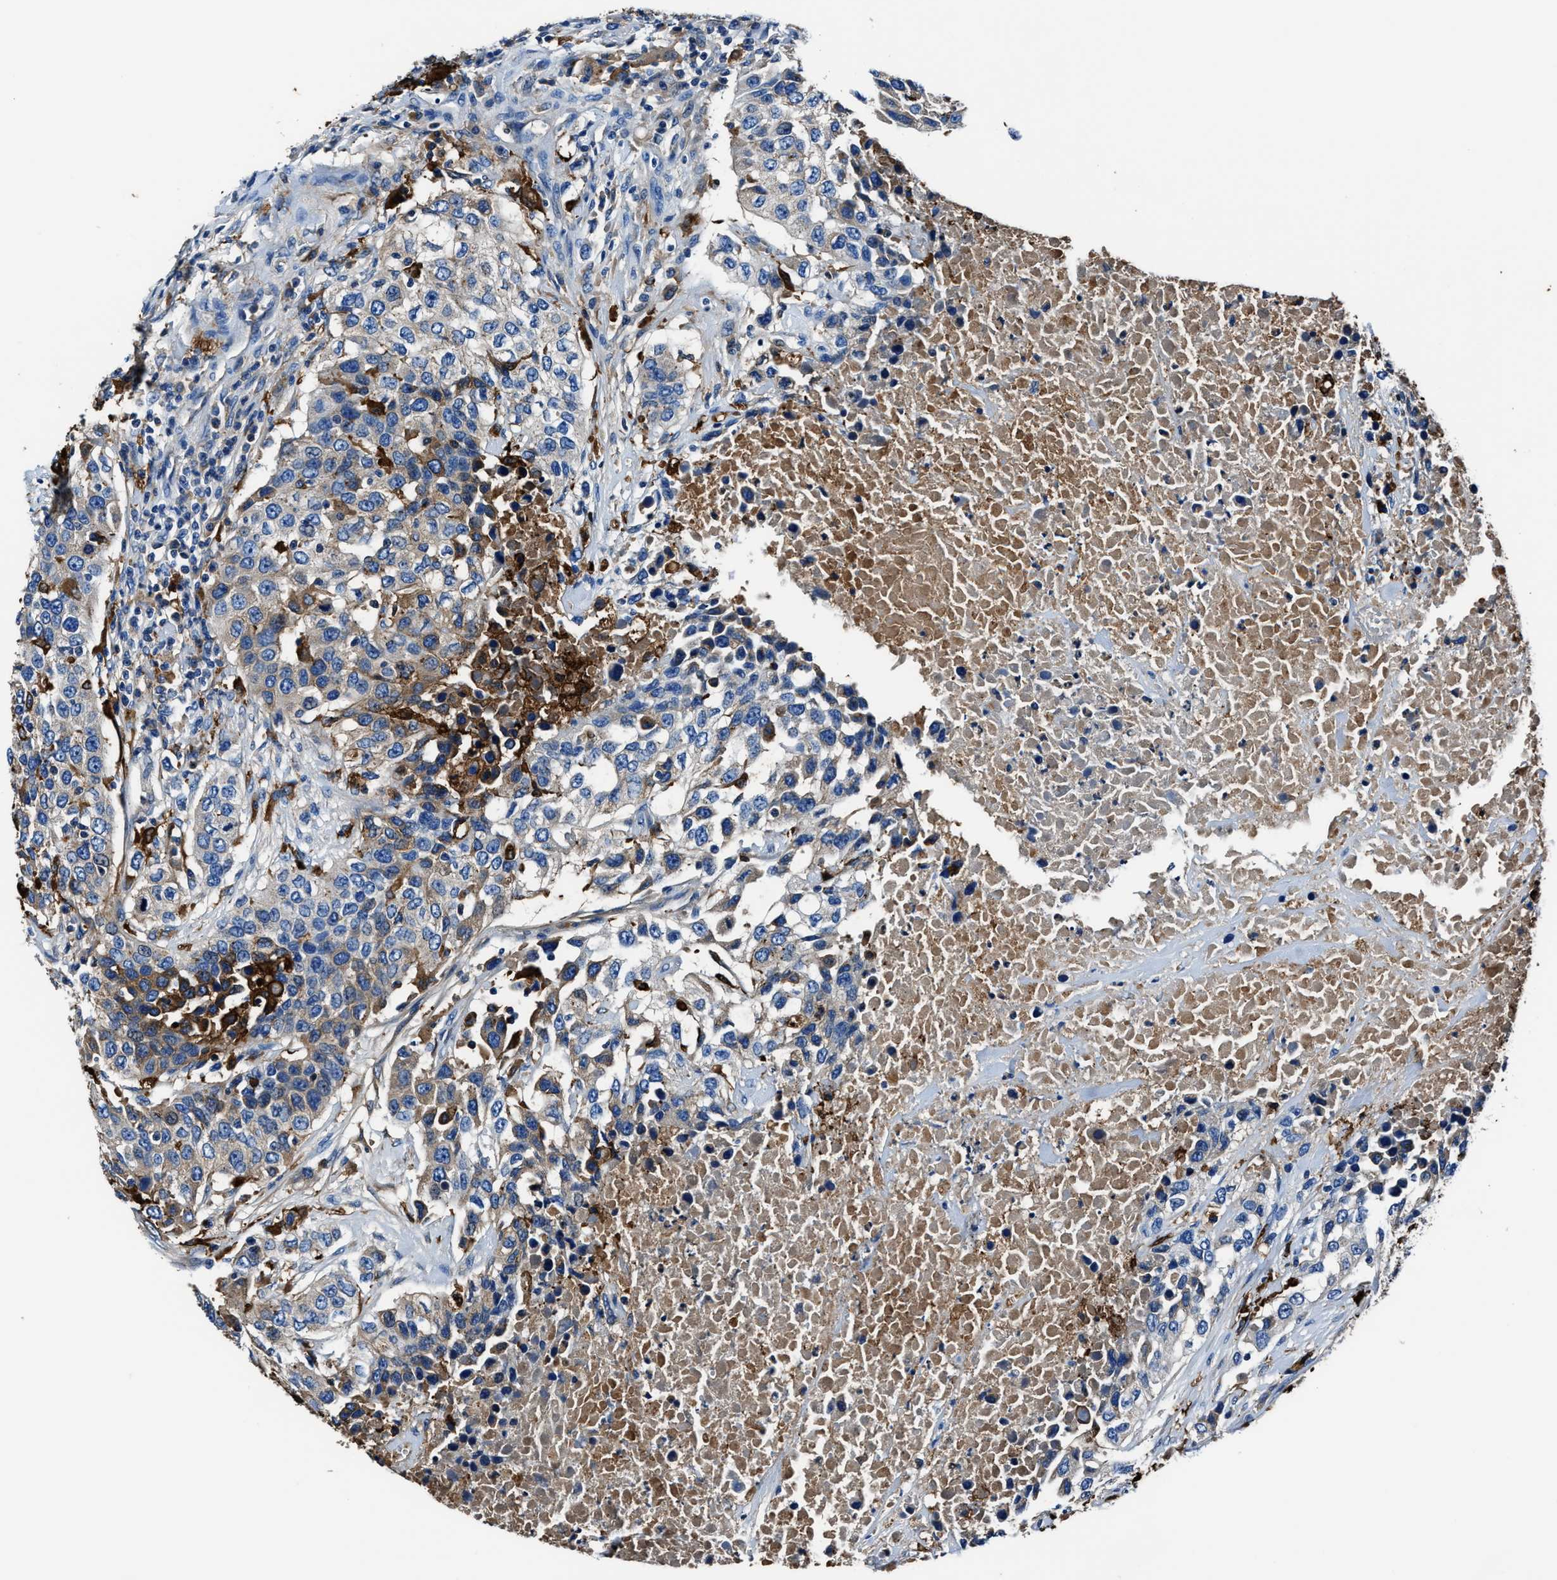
{"staining": {"intensity": "weak", "quantity": "25%-75%", "location": "cytoplasmic/membranous"}, "tissue": "urothelial cancer", "cell_type": "Tumor cells", "image_type": "cancer", "snomed": [{"axis": "morphology", "description": "Urothelial carcinoma, High grade"}, {"axis": "topography", "description": "Urinary bladder"}], "caption": "Protein expression analysis of urothelial cancer exhibits weak cytoplasmic/membranous staining in about 25%-75% of tumor cells. (DAB (3,3'-diaminobenzidine) = brown stain, brightfield microscopy at high magnification).", "gene": "FTL", "patient": {"sex": "female", "age": 80}}